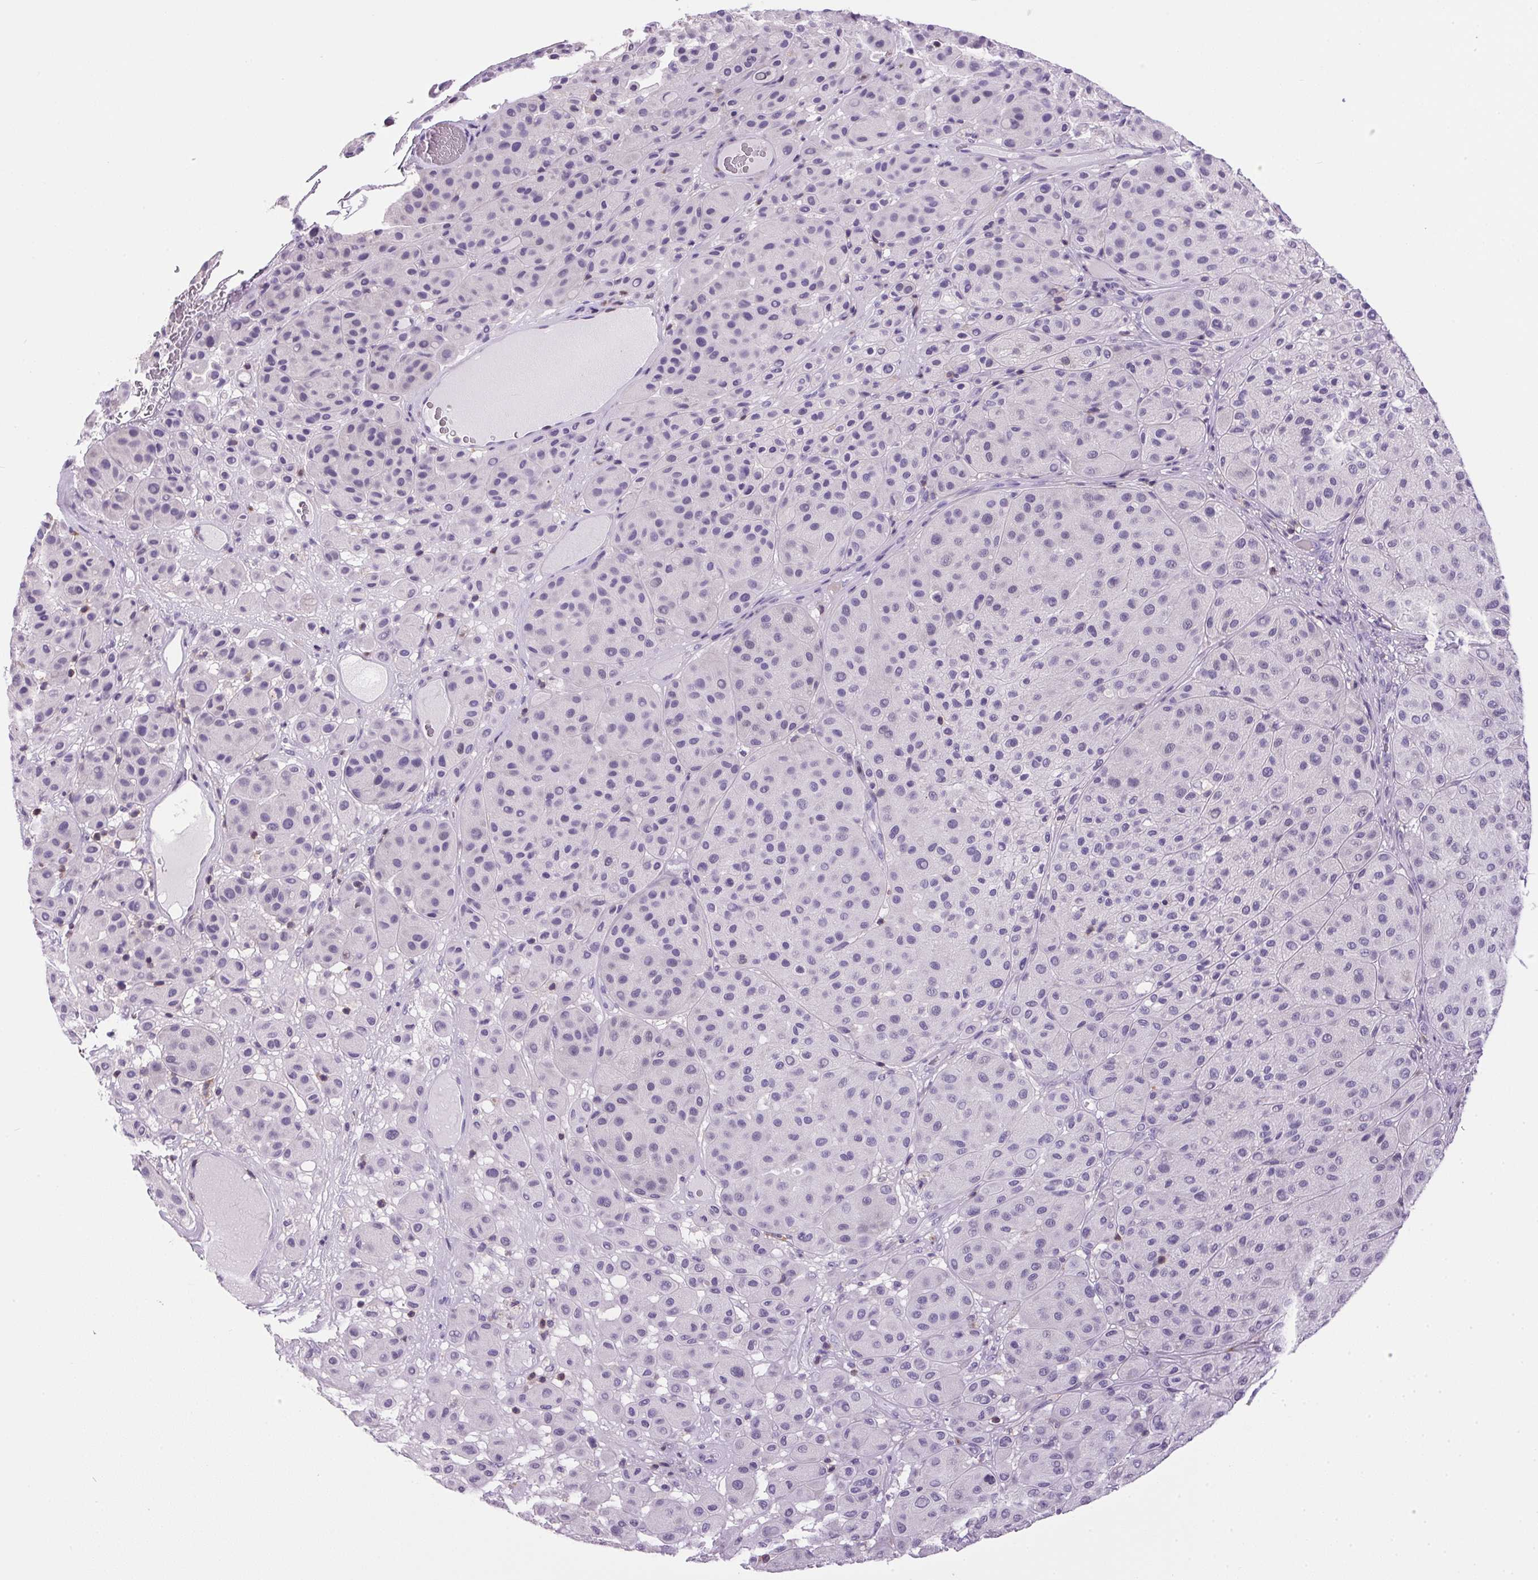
{"staining": {"intensity": "negative", "quantity": "none", "location": "none"}, "tissue": "melanoma", "cell_type": "Tumor cells", "image_type": "cancer", "snomed": [{"axis": "morphology", "description": "Malignant melanoma, Metastatic site"}, {"axis": "topography", "description": "Smooth muscle"}], "caption": "Tumor cells show no significant protein expression in melanoma.", "gene": "S100A2", "patient": {"sex": "male", "age": 41}}